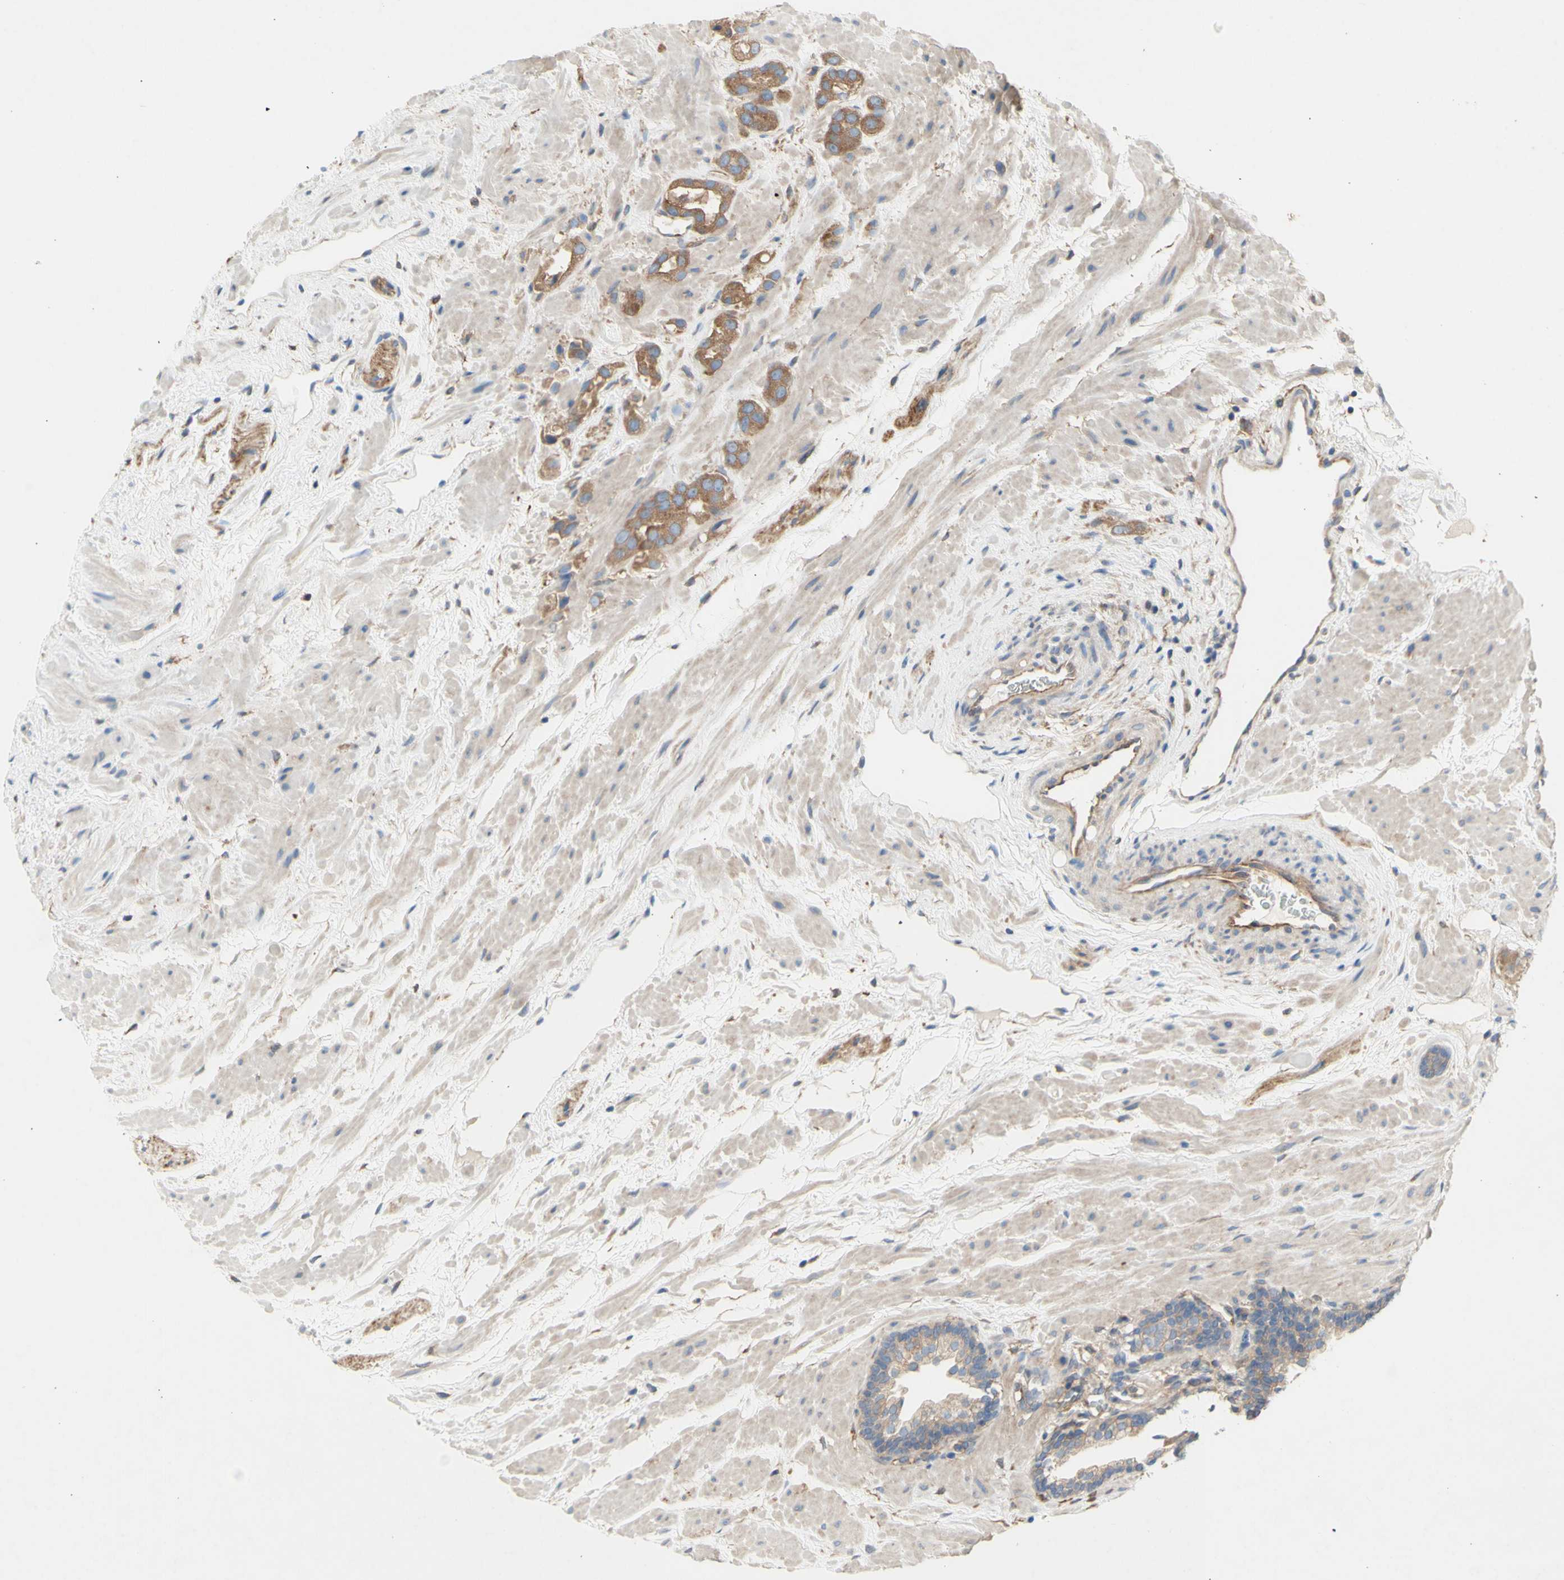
{"staining": {"intensity": "moderate", "quantity": ">75%", "location": "cytoplasmic/membranous"}, "tissue": "prostate cancer", "cell_type": "Tumor cells", "image_type": "cancer", "snomed": [{"axis": "morphology", "description": "Adenocarcinoma, High grade"}, {"axis": "topography", "description": "Prostate"}], "caption": "Prostate cancer (high-grade adenocarcinoma) stained with a protein marker shows moderate staining in tumor cells.", "gene": "KLC1", "patient": {"sex": "male", "age": 64}}